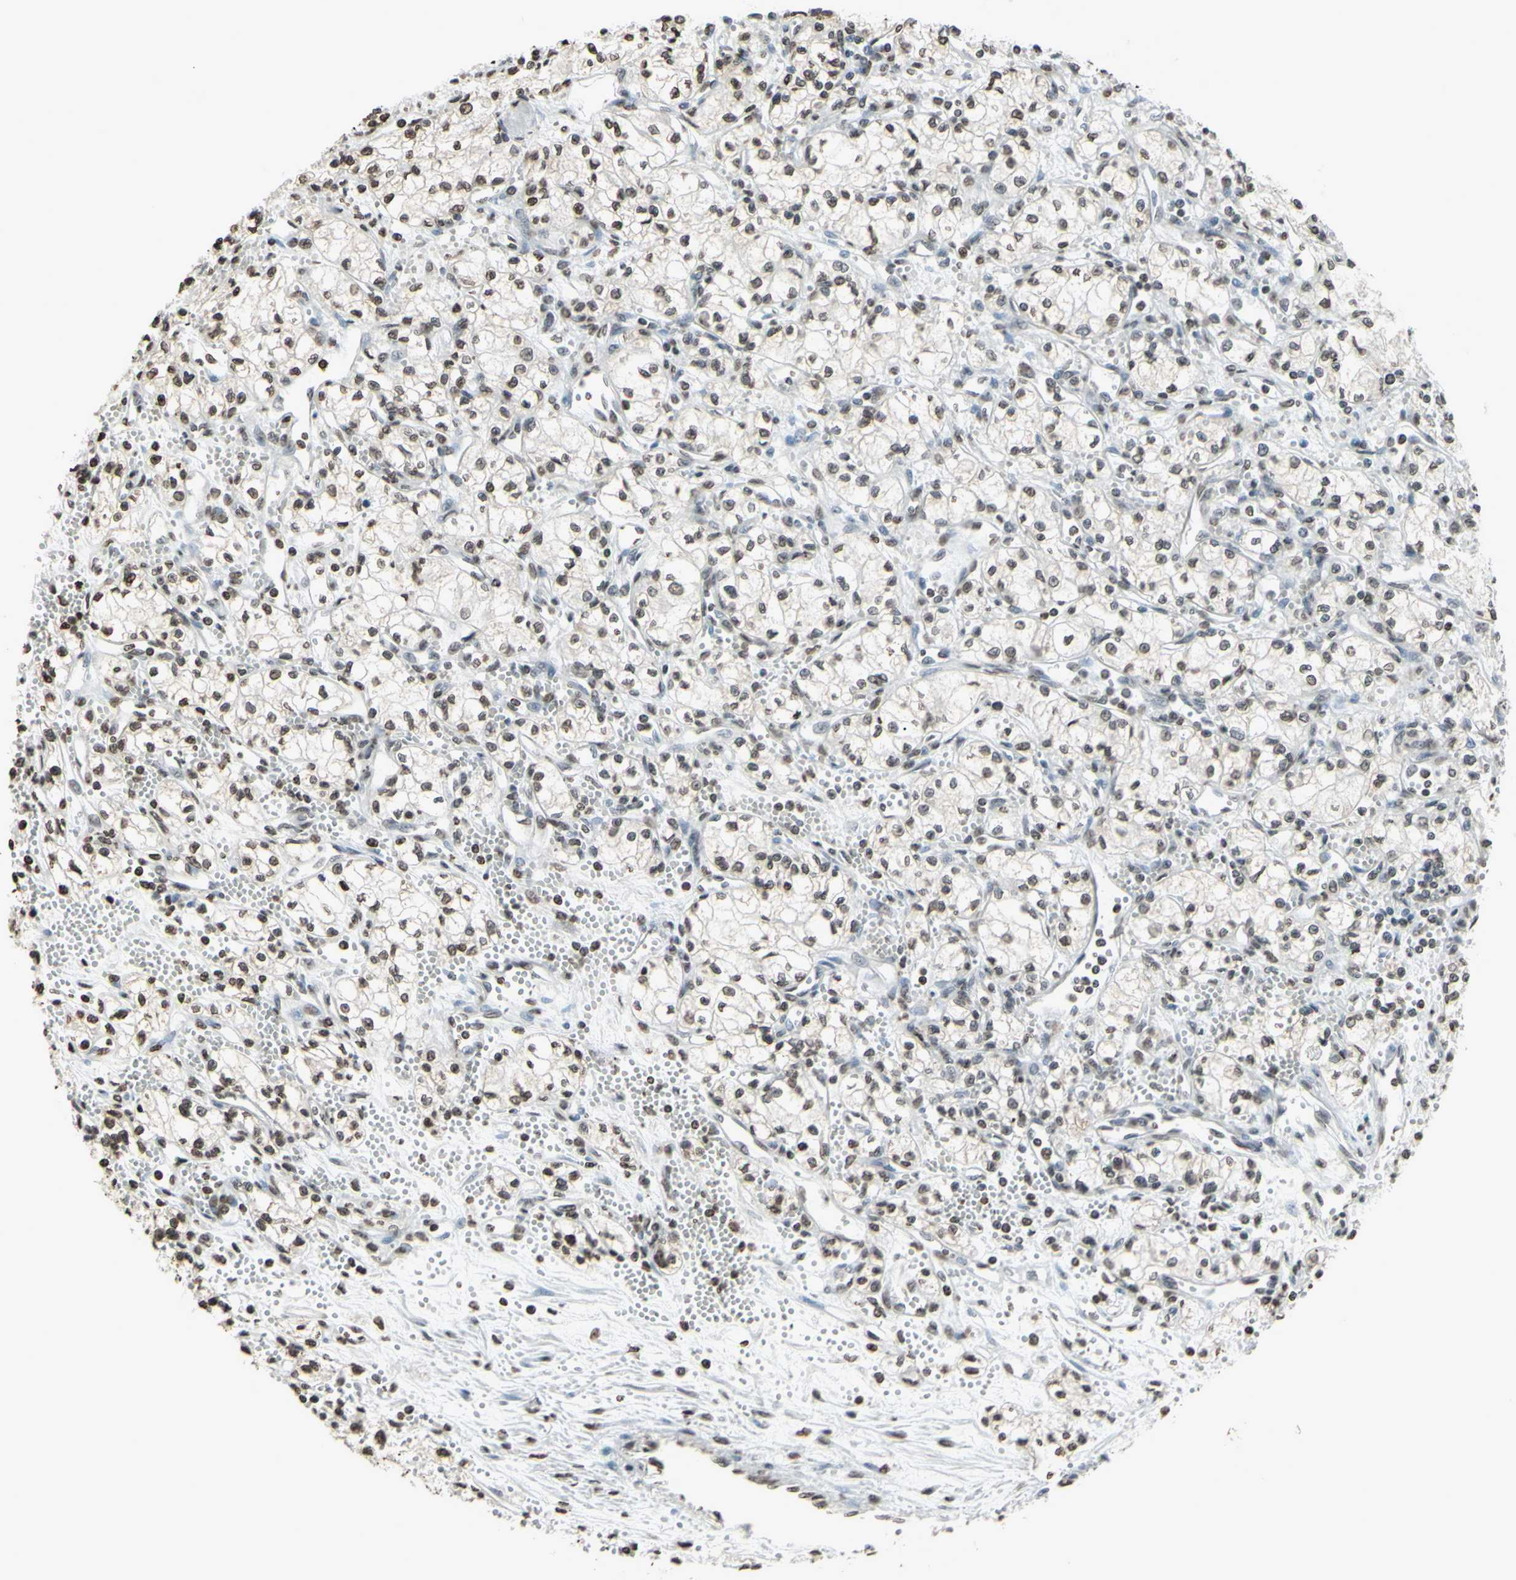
{"staining": {"intensity": "weak", "quantity": "25%-75%", "location": "nuclear"}, "tissue": "renal cancer", "cell_type": "Tumor cells", "image_type": "cancer", "snomed": [{"axis": "morphology", "description": "Normal tissue, NOS"}, {"axis": "morphology", "description": "Adenocarcinoma, NOS"}, {"axis": "topography", "description": "Kidney"}], "caption": "Renal cancer stained with immunohistochemistry displays weak nuclear expression in approximately 25%-75% of tumor cells. (Brightfield microscopy of DAB IHC at high magnification).", "gene": "CD79B", "patient": {"sex": "male", "age": 59}}